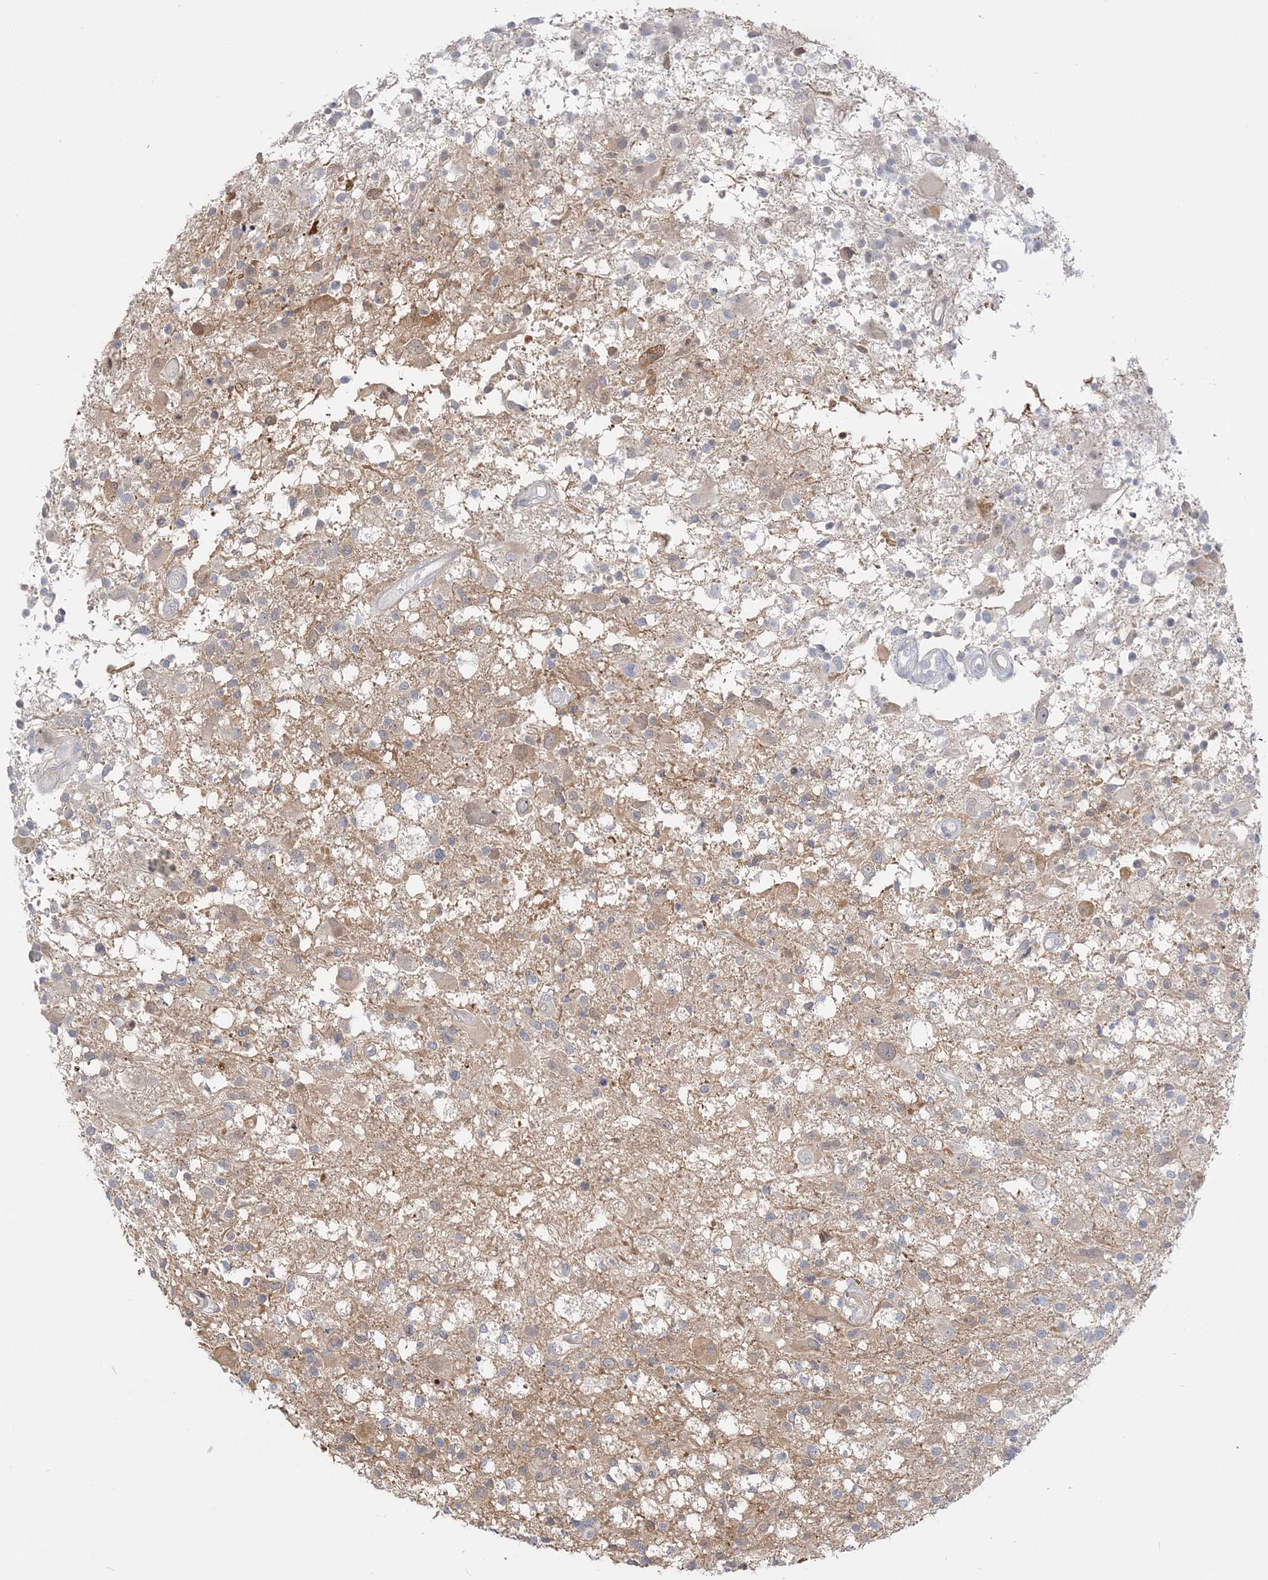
{"staining": {"intensity": "negative", "quantity": "none", "location": "none"}, "tissue": "glioma", "cell_type": "Tumor cells", "image_type": "cancer", "snomed": [{"axis": "morphology", "description": "Glioma, malignant, High grade"}, {"axis": "morphology", "description": "Glioblastoma, NOS"}, {"axis": "topography", "description": "Brain"}], "caption": "Malignant glioma (high-grade) was stained to show a protein in brown. There is no significant expression in tumor cells.", "gene": "THADA", "patient": {"sex": "male", "age": 60}}